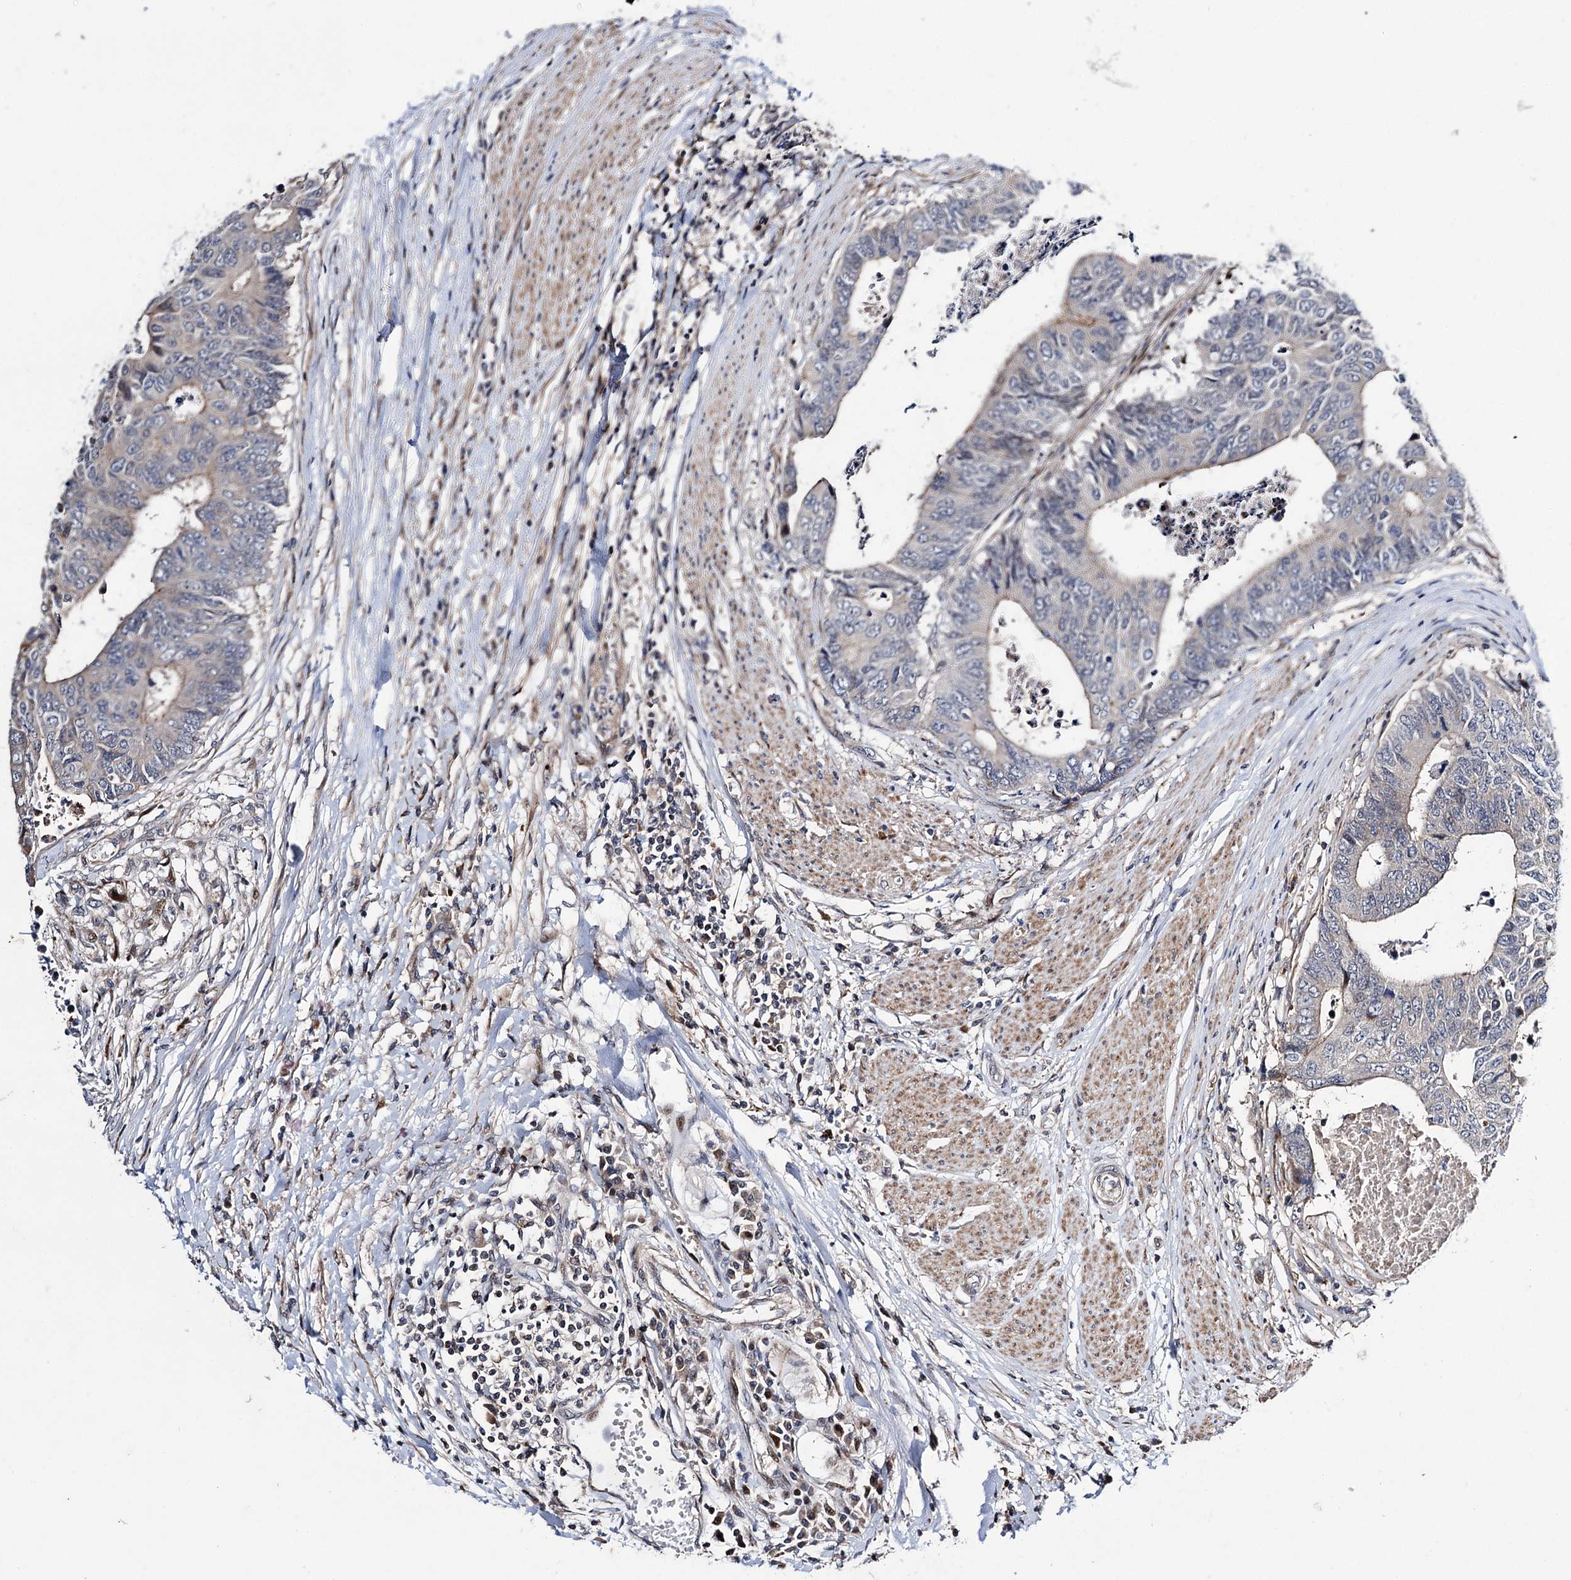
{"staining": {"intensity": "negative", "quantity": "none", "location": "none"}, "tissue": "colorectal cancer", "cell_type": "Tumor cells", "image_type": "cancer", "snomed": [{"axis": "morphology", "description": "Adenocarcinoma, NOS"}, {"axis": "topography", "description": "Rectum"}], "caption": "High magnification brightfield microscopy of colorectal cancer (adenocarcinoma) stained with DAB (3,3'-diaminobenzidine) (brown) and counterstained with hematoxylin (blue): tumor cells show no significant staining. Nuclei are stained in blue.", "gene": "UBR1", "patient": {"sex": "male", "age": 84}}